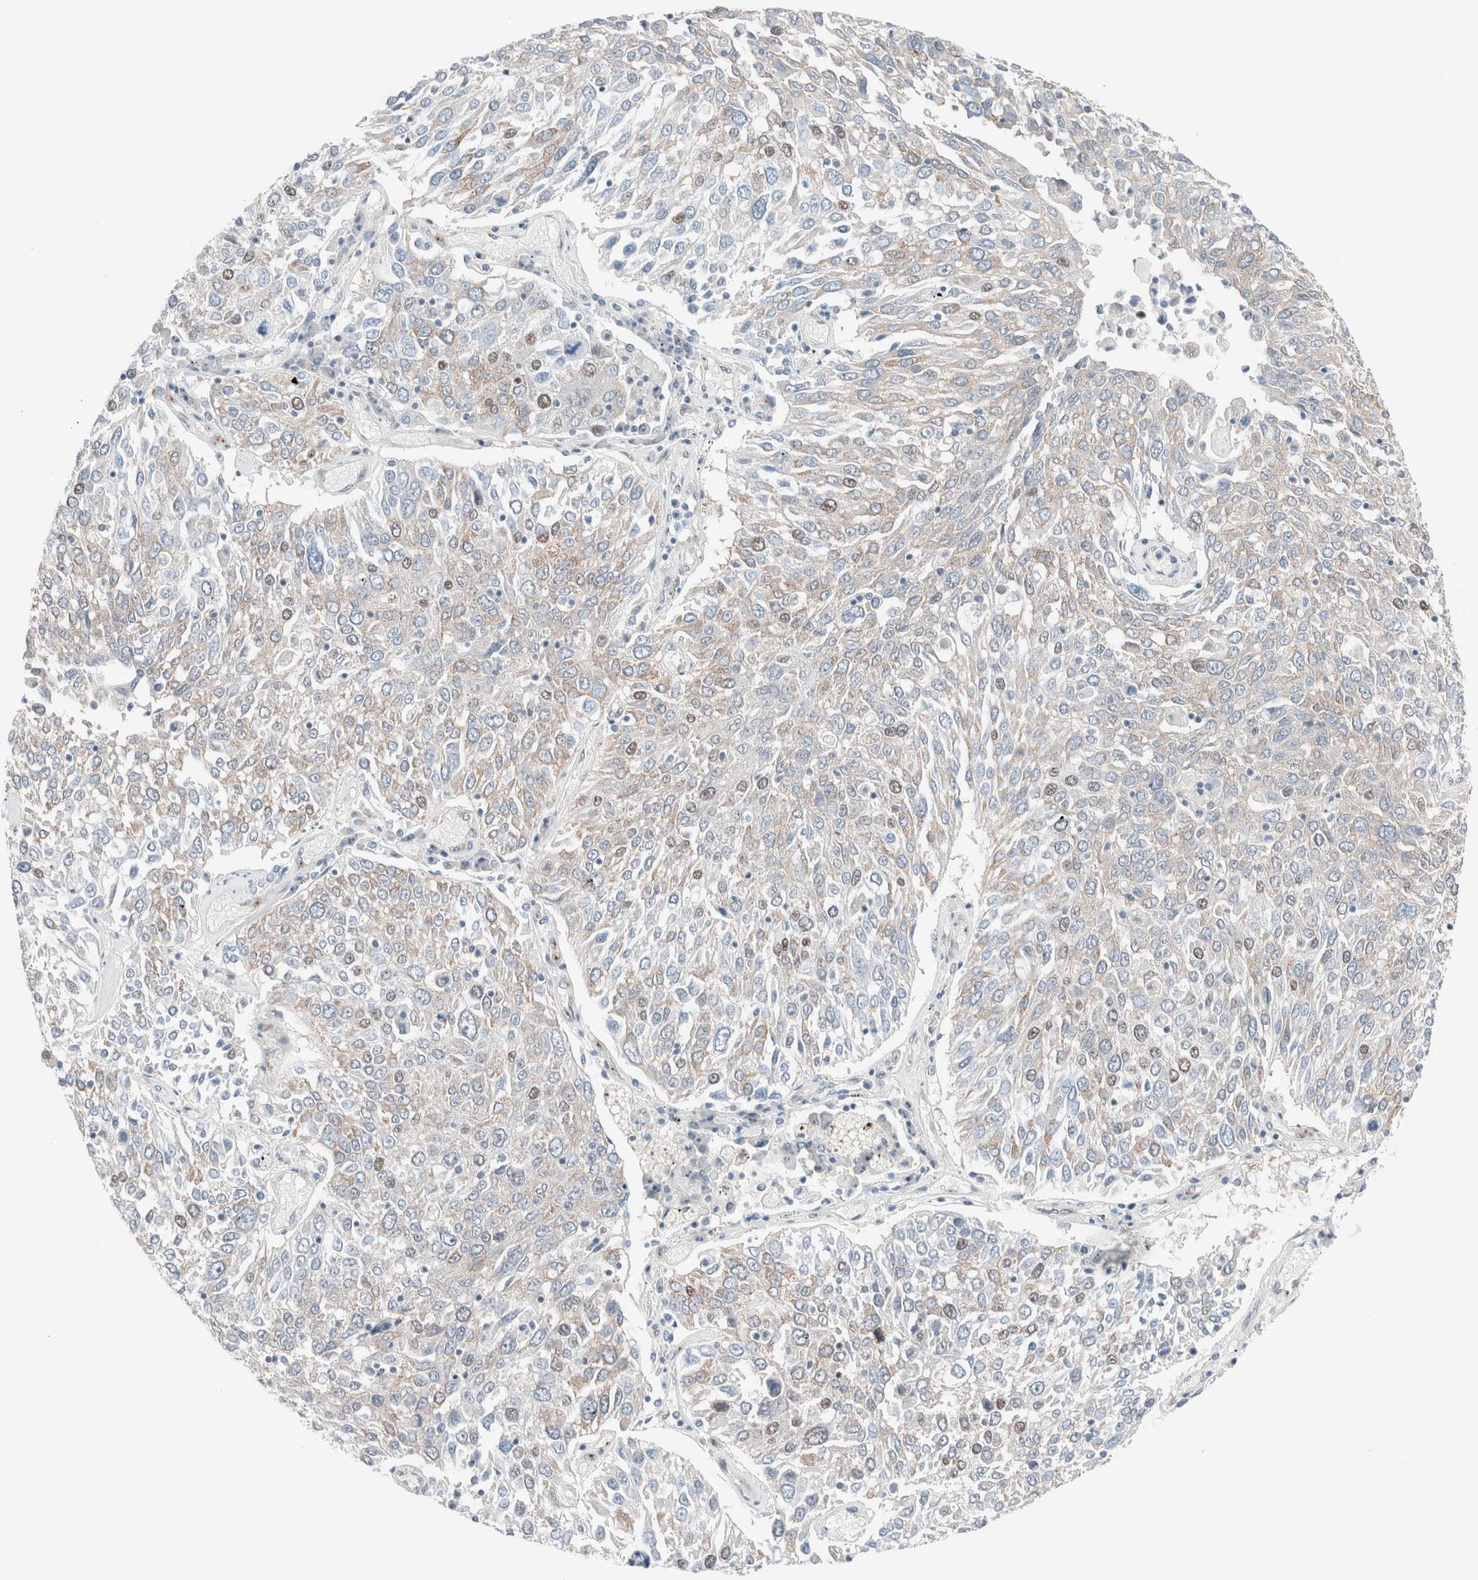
{"staining": {"intensity": "weak", "quantity": "<25%", "location": "cytoplasmic/membranous,nuclear"}, "tissue": "lung cancer", "cell_type": "Tumor cells", "image_type": "cancer", "snomed": [{"axis": "morphology", "description": "Squamous cell carcinoma, NOS"}, {"axis": "topography", "description": "Lung"}], "caption": "Immunohistochemistry (IHC) of human lung cancer (squamous cell carcinoma) displays no expression in tumor cells.", "gene": "CASC3", "patient": {"sex": "male", "age": 65}}